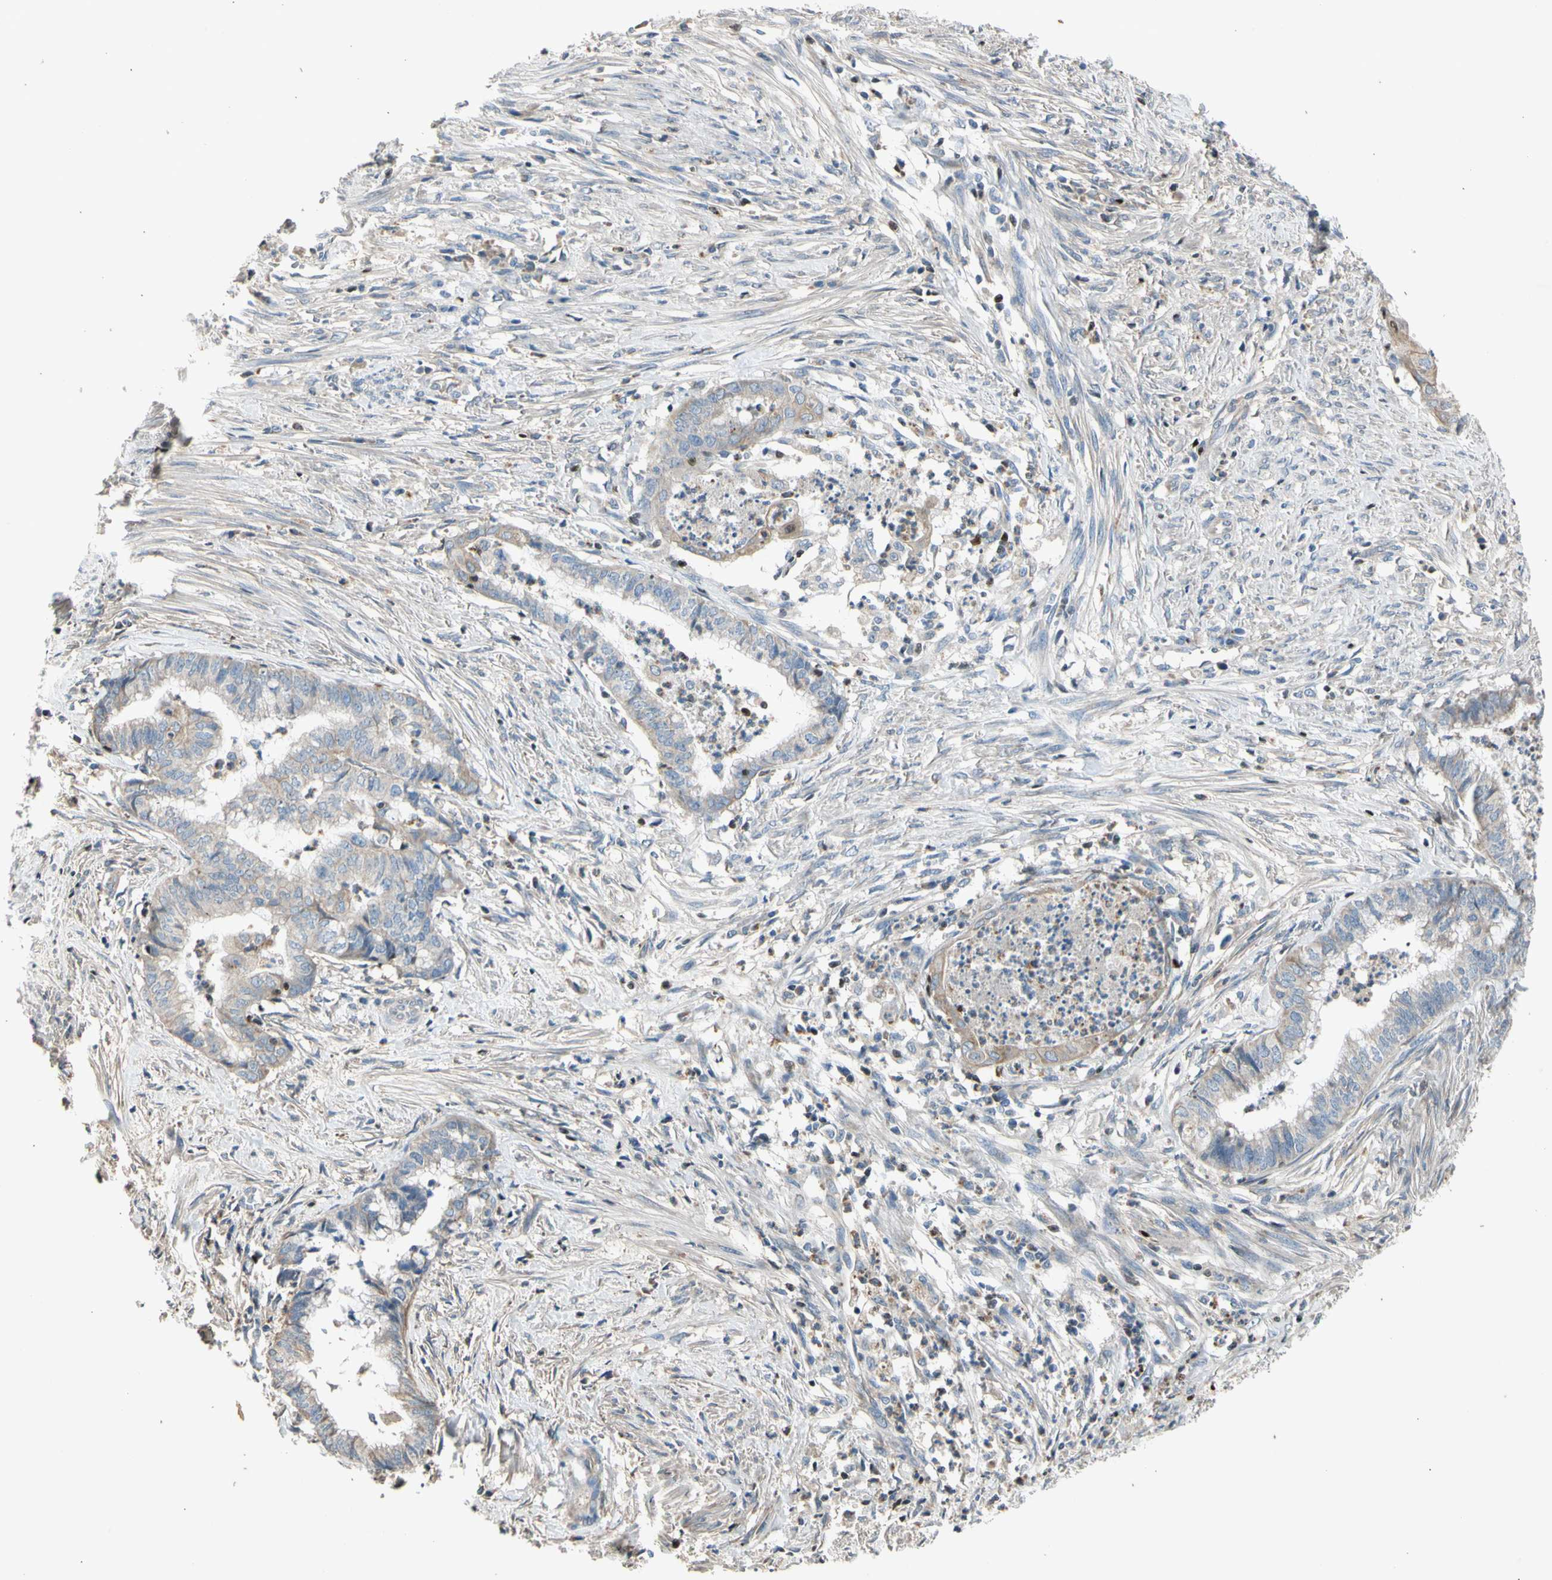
{"staining": {"intensity": "weak", "quantity": ">75%", "location": "cytoplasmic/membranous"}, "tissue": "endometrial cancer", "cell_type": "Tumor cells", "image_type": "cancer", "snomed": [{"axis": "morphology", "description": "Necrosis, NOS"}, {"axis": "morphology", "description": "Adenocarcinoma, NOS"}, {"axis": "topography", "description": "Endometrium"}], "caption": "This is an image of immunohistochemistry staining of endometrial adenocarcinoma, which shows weak positivity in the cytoplasmic/membranous of tumor cells.", "gene": "TBX21", "patient": {"sex": "female", "age": 79}}